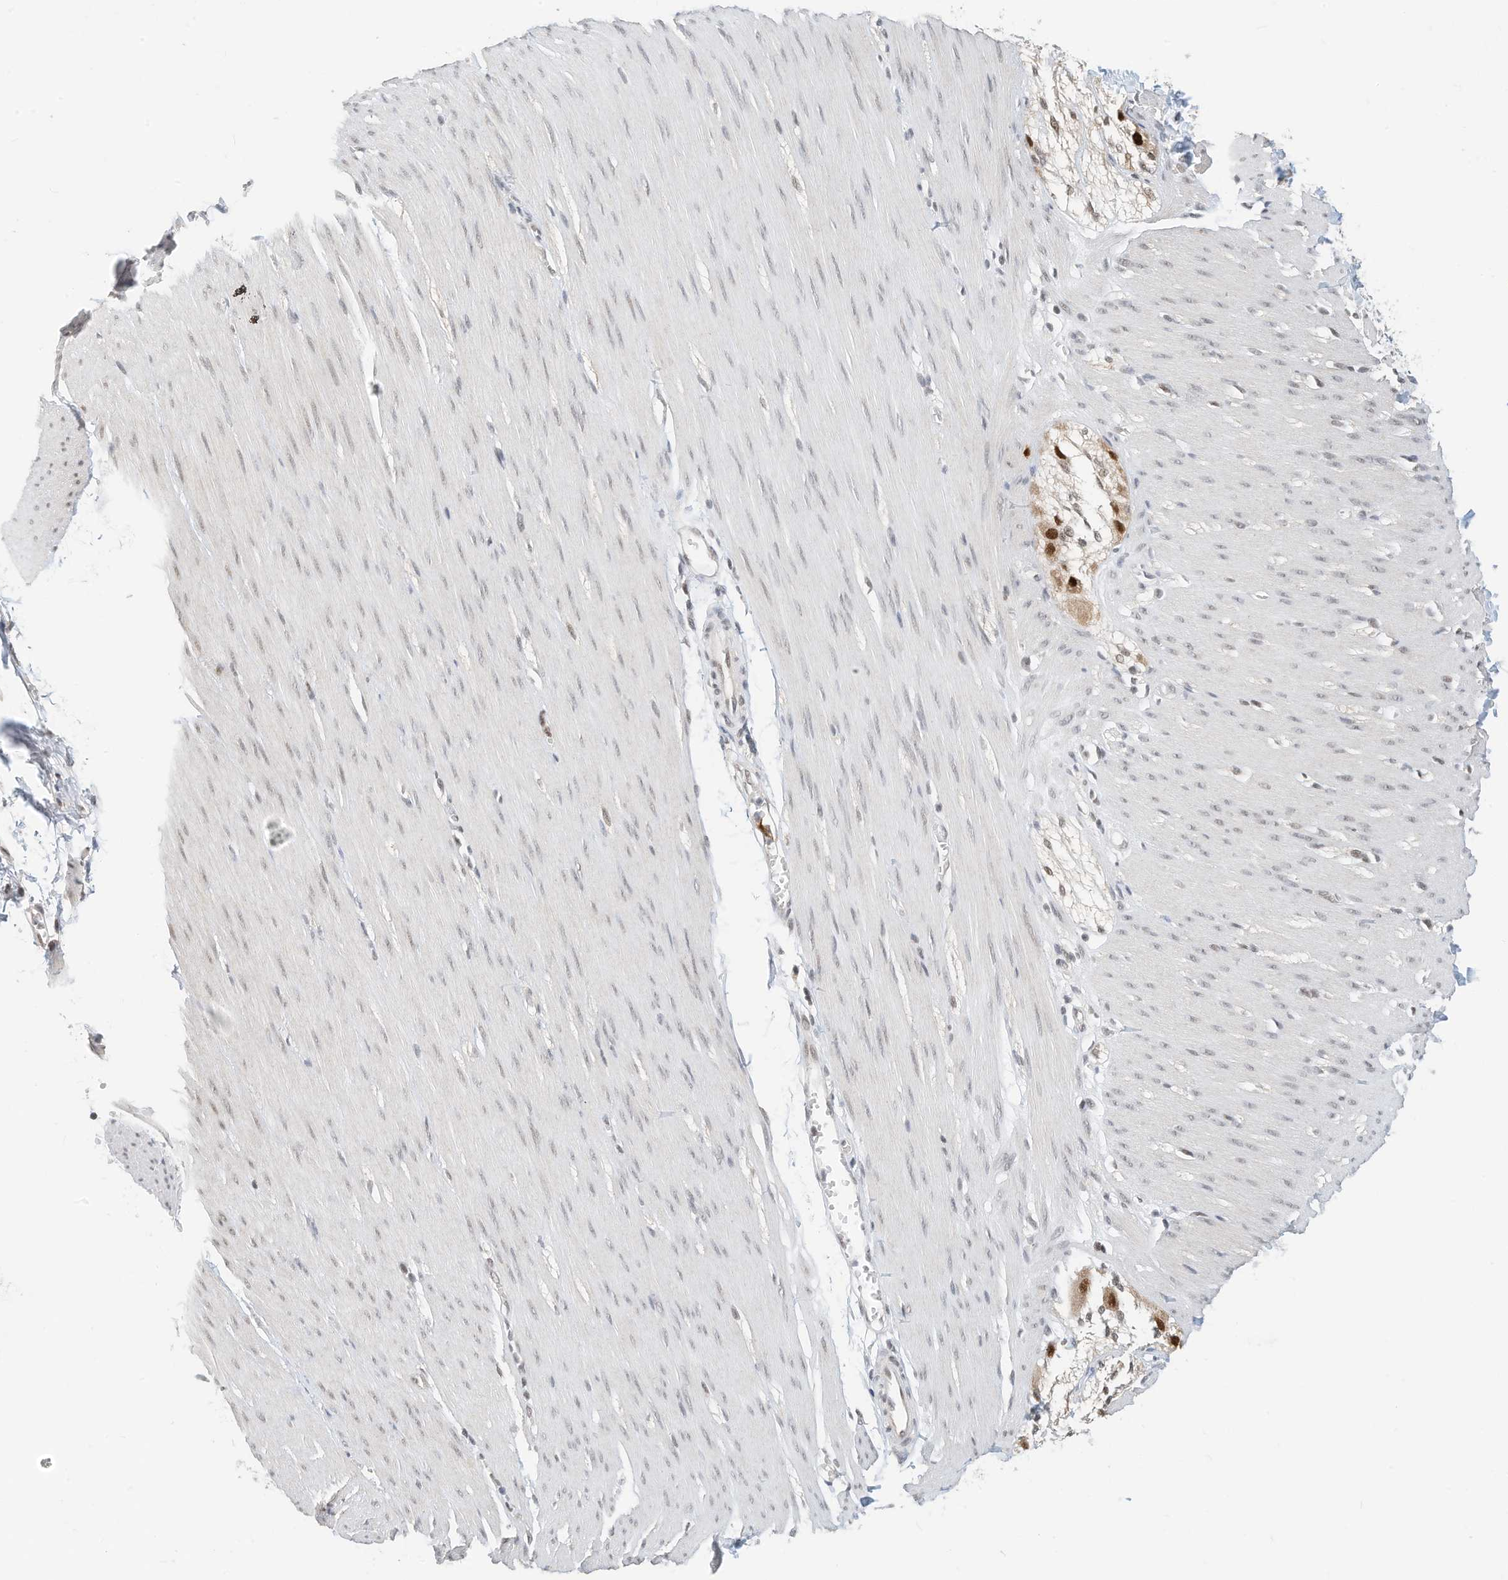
{"staining": {"intensity": "negative", "quantity": "none", "location": "none"}, "tissue": "smooth muscle", "cell_type": "Smooth muscle cells", "image_type": "normal", "snomed": [{"axis": "morphology", "description": "Normal tissue, NOS"}, {"axis": "morphology", "description": "Adenocarcinoma, NOS"}, {"axis": "topography", "description": "Colon"}, {"axis": "topography", "description": "Peripheral nerve tissue"}], "caption": "Micrograph shows no protein positivity in smooth muscle cells of unremarkable smooth muscle.", "gene": "OGT", "patient": {"sex": "male", "age": 14}}